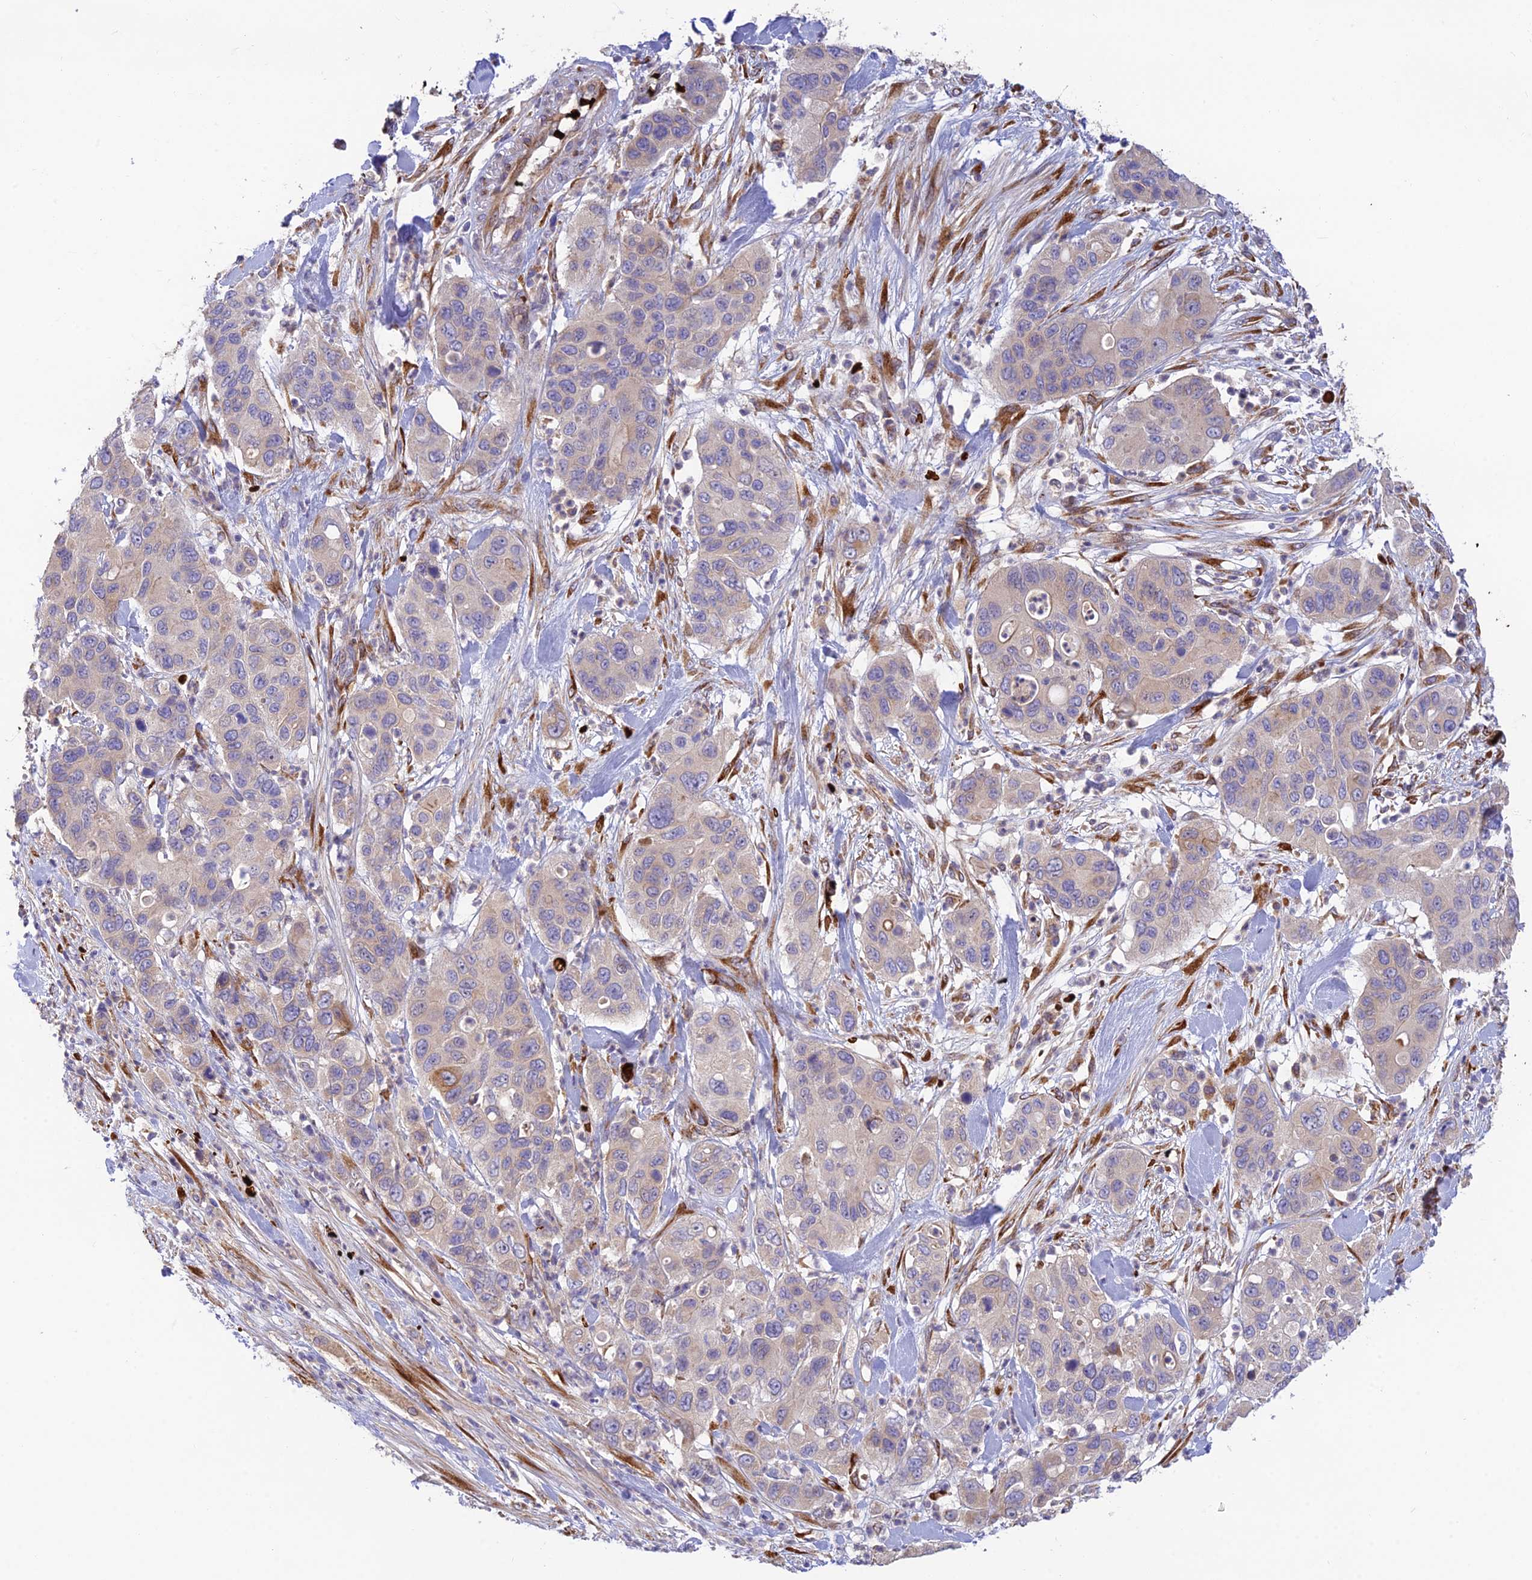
{"staining": {"intensity": "negative", "quantity": "none", "location": "none"}, "tissue": "pancreatic cancer", "cell_type": "Tumor cells", "image_type": "cancer", "snomed": [{"axis": "morphology", "description": "Adenocarcinoma, NOS"}, {"axis": "topography", "description": "Pancreas"}], "caption": "This is an IHC image of human adenocarcinoma (pancreatic). There is no expression in tumor cells.", "gene": "UFSP2", "patient": {"sex": "female", "age": 71}}